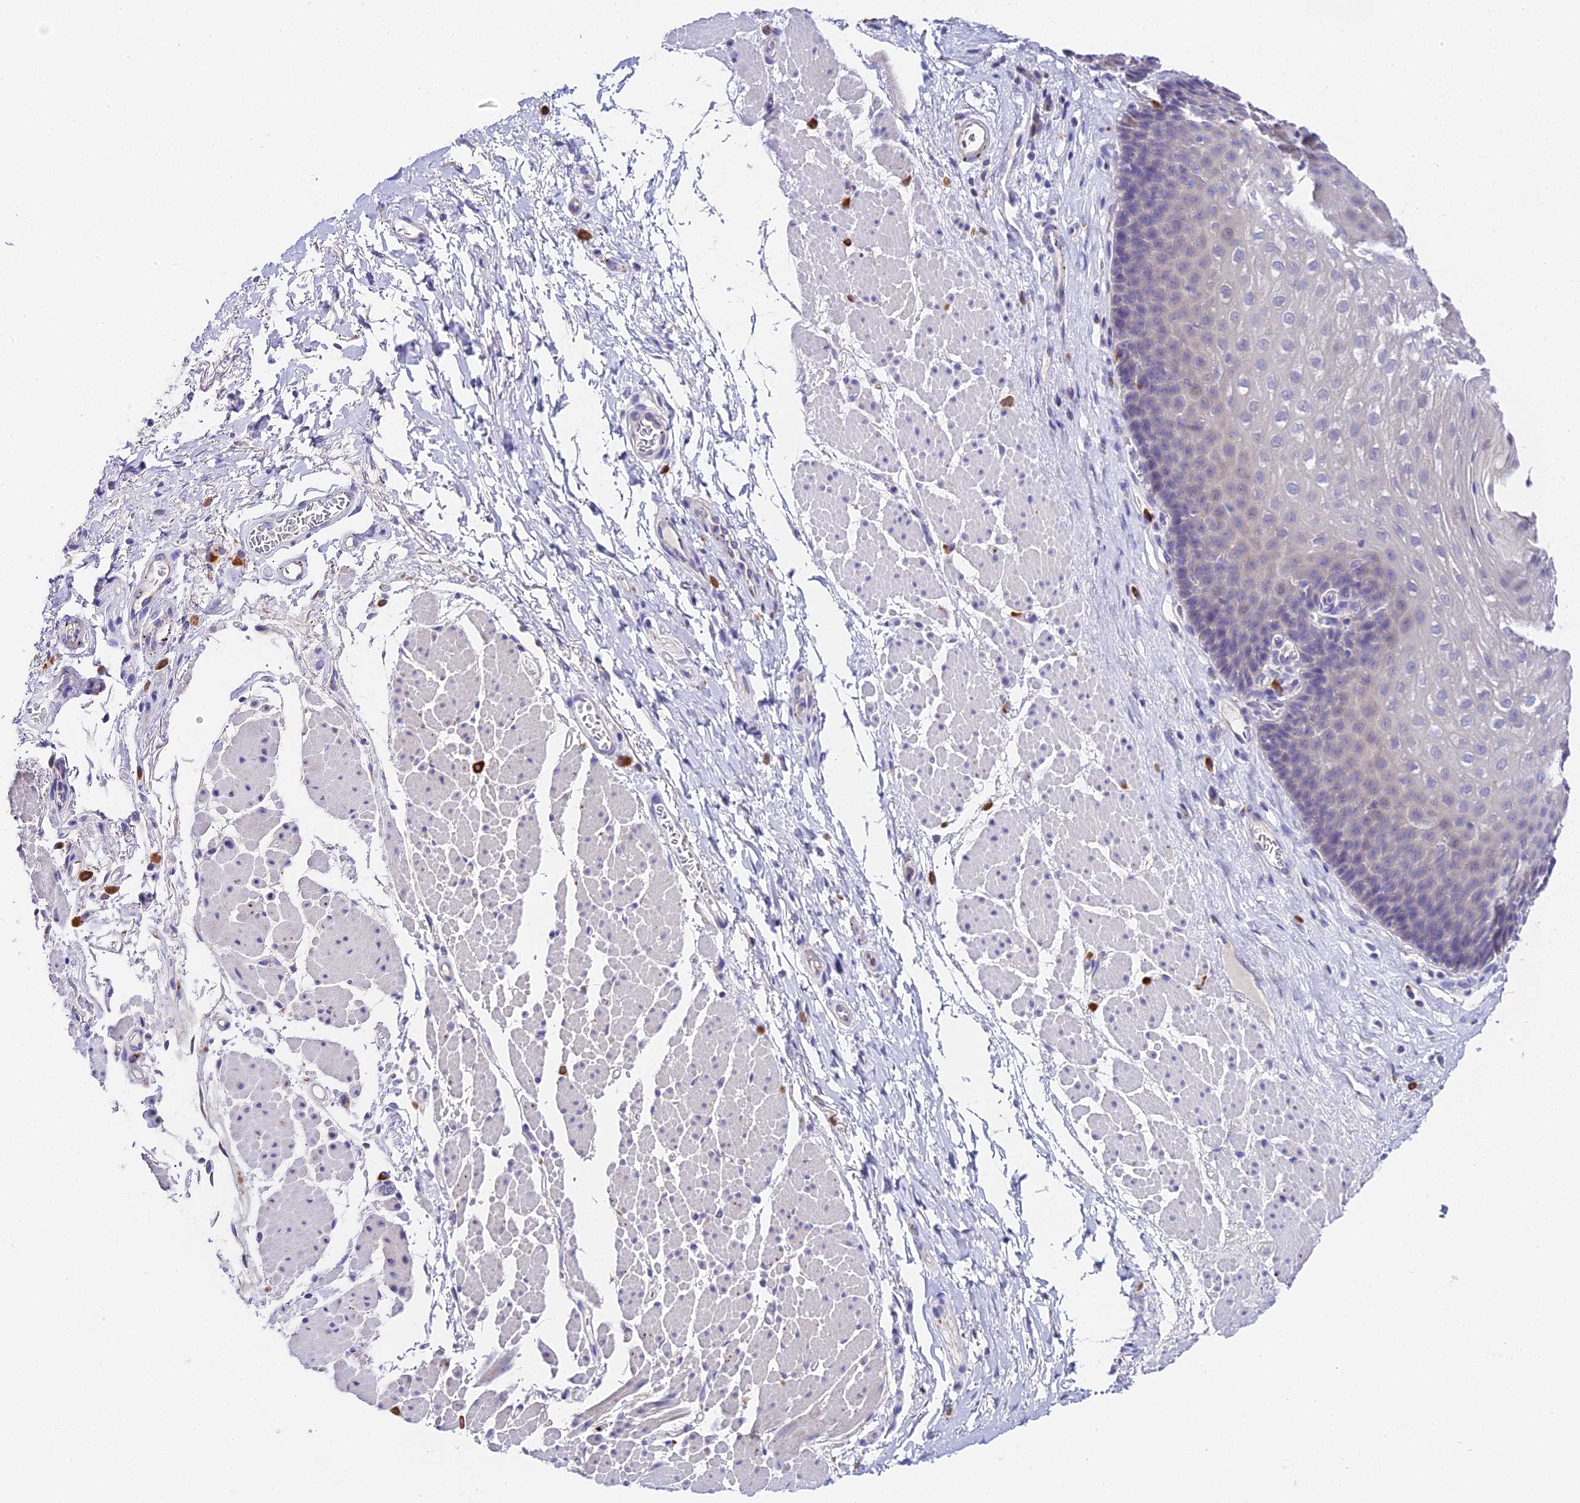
{"staining": {"intensity": "negative", "quantity": "none", "location": "none"}, "tissue": "esophagus", "cell_type": "Squamous epithelial cells", "image_type": "normal", "snomed": [{"axis": "morphology", "description": "Normal tissue, NOS"}, {"axis": "topography", "description": "Esophagus"}], "caption": "An IHC image of unremarkable esophagus is shown. There is no staining in squamous epithelial cells of esophagus. (DAB (3,3'-diaminobenzidine) immunohistochemistry, high magnification).", "gene": "LYPD6", "patient": {"sex": "female", "age": 66}}